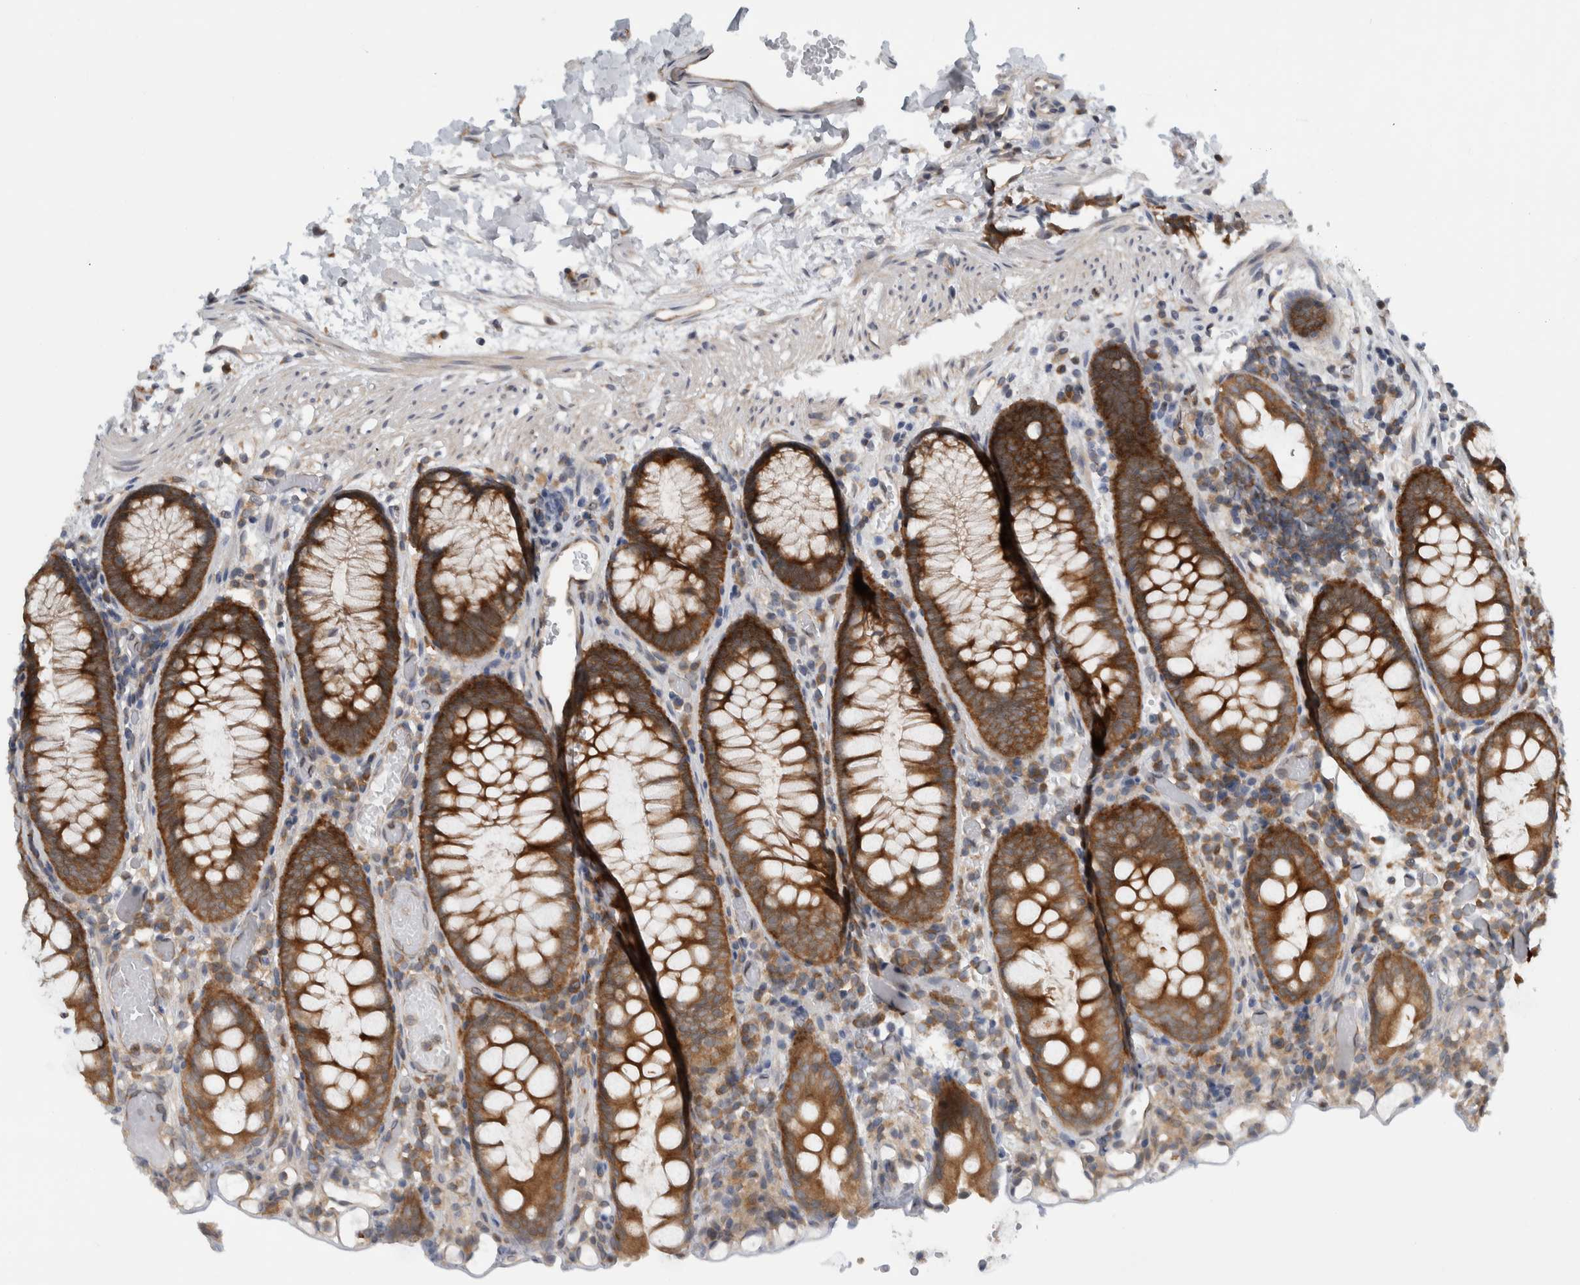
{"staining": {"intensity": "weak", "quantity": ">75%", "location": "cytoplasmic/membranous"}, "tissue": "colon", "cell_type": "Endothelial cells", "image_type": "normal", "snomed": [{"axis": "morphology", "description": "Normal tissue, NOS"}, {"axis": "topography", "description": "Colon"}], "caption": "Approximately >75% of endothelial cells in normal colon demonstrate weak cytoplasmic/membranous protein staining as visualized by brown immunohistochemical staining.", "gene": "CCDC43", "patient": {"sex": "male", "age": 14}}